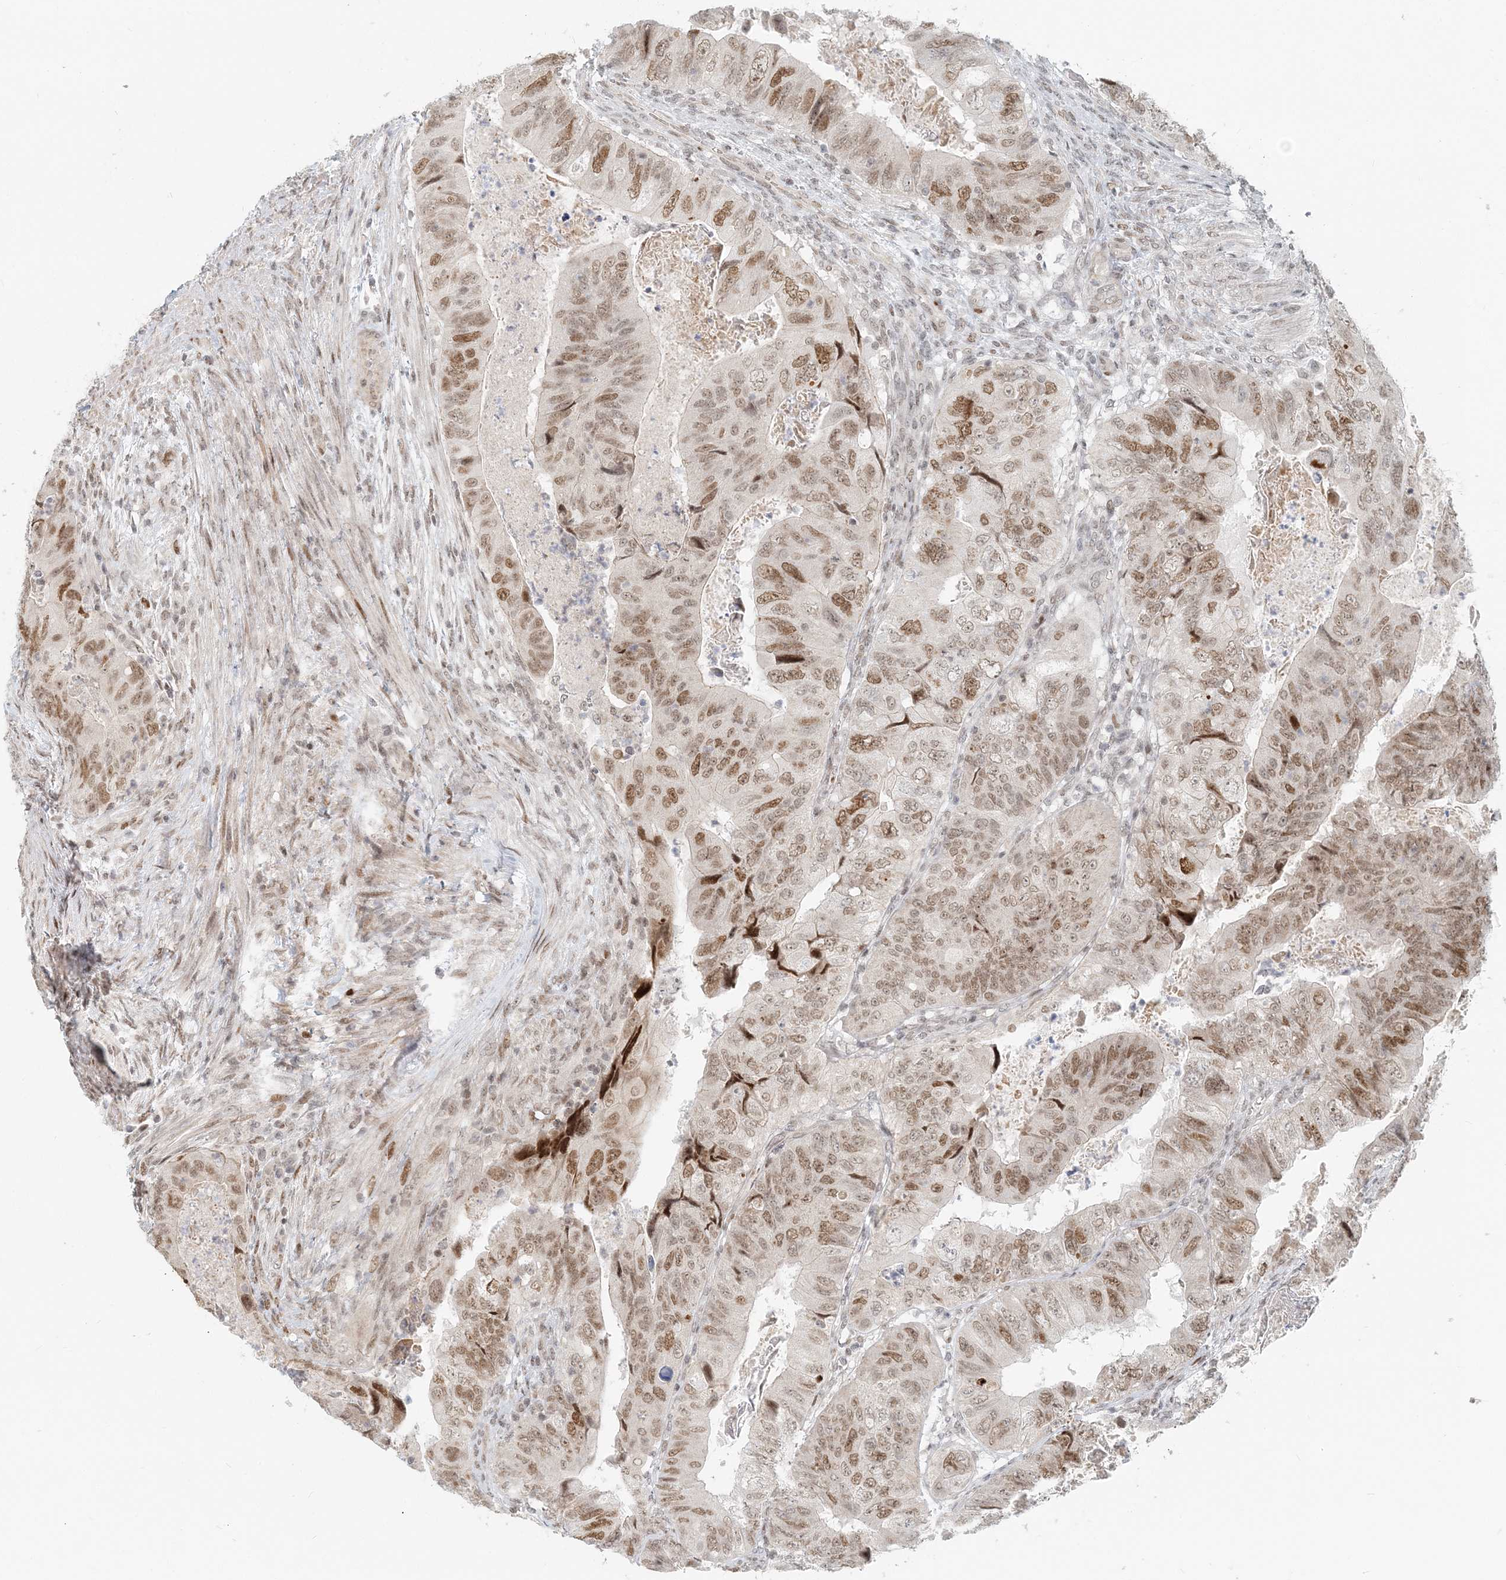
{"staining": {"intensity": "moderate", "quantity": ">75%", "location": "nuclear"}, "tissue": "colorectal cancer", "cell_type": "Tumor cells", "image_type": "cancer", "snomed": [{"axis": "morphology", "description": "Adenocarcinoma, NOS"}, {"axis": "topography", "description": "Rectum"}], "caption": "Colorectal adenocarcinoma was stained to show a protein in brown. There is medium levels of moderate nuclear staining in approximately >75% of tumor cells.", "gene": "BAZ1B", "patient": {"sex": "male", "age": 63}}